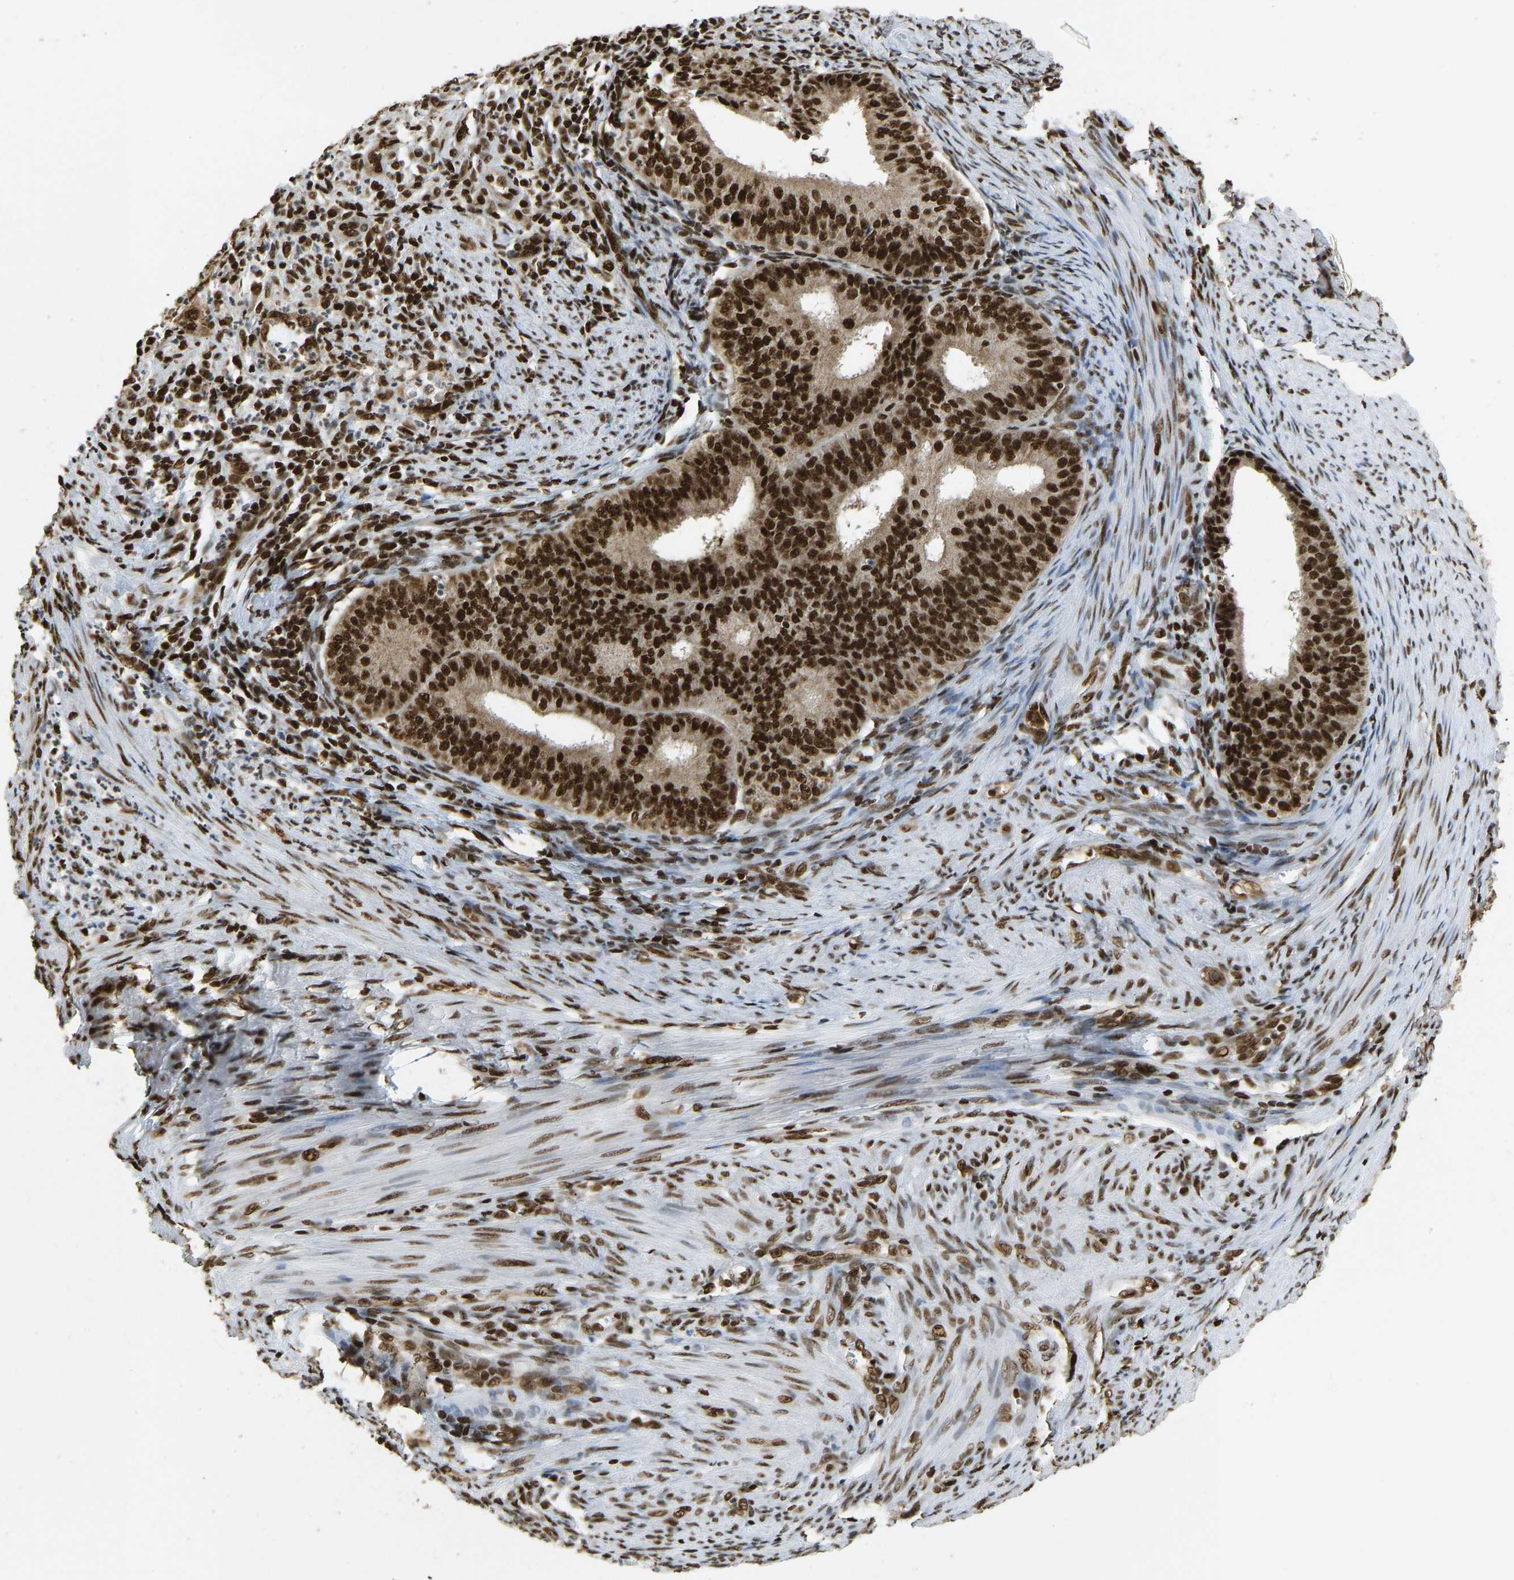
{"staining": {"intensity": "strong", "quantity": ">75%", "location": "nuclear"}, "tissue": "endometrial cancer", "cell_type": "Tumor cells", "image_type": "cancer", "snomed": [{"axis": "morphology", "description": "Adenocarcinoma, NOS"}, {"axis": "topography", "description": "Endometrium"}], "caption": "Protein staining by immunohistochemistry (IHC) exhibits strong nuclear staining in approximately >75% of tumor cells in endometrial adenocarcinoma.", "gene": "ZSCAN20", "patient": {"sex": "female", "age": 70}}